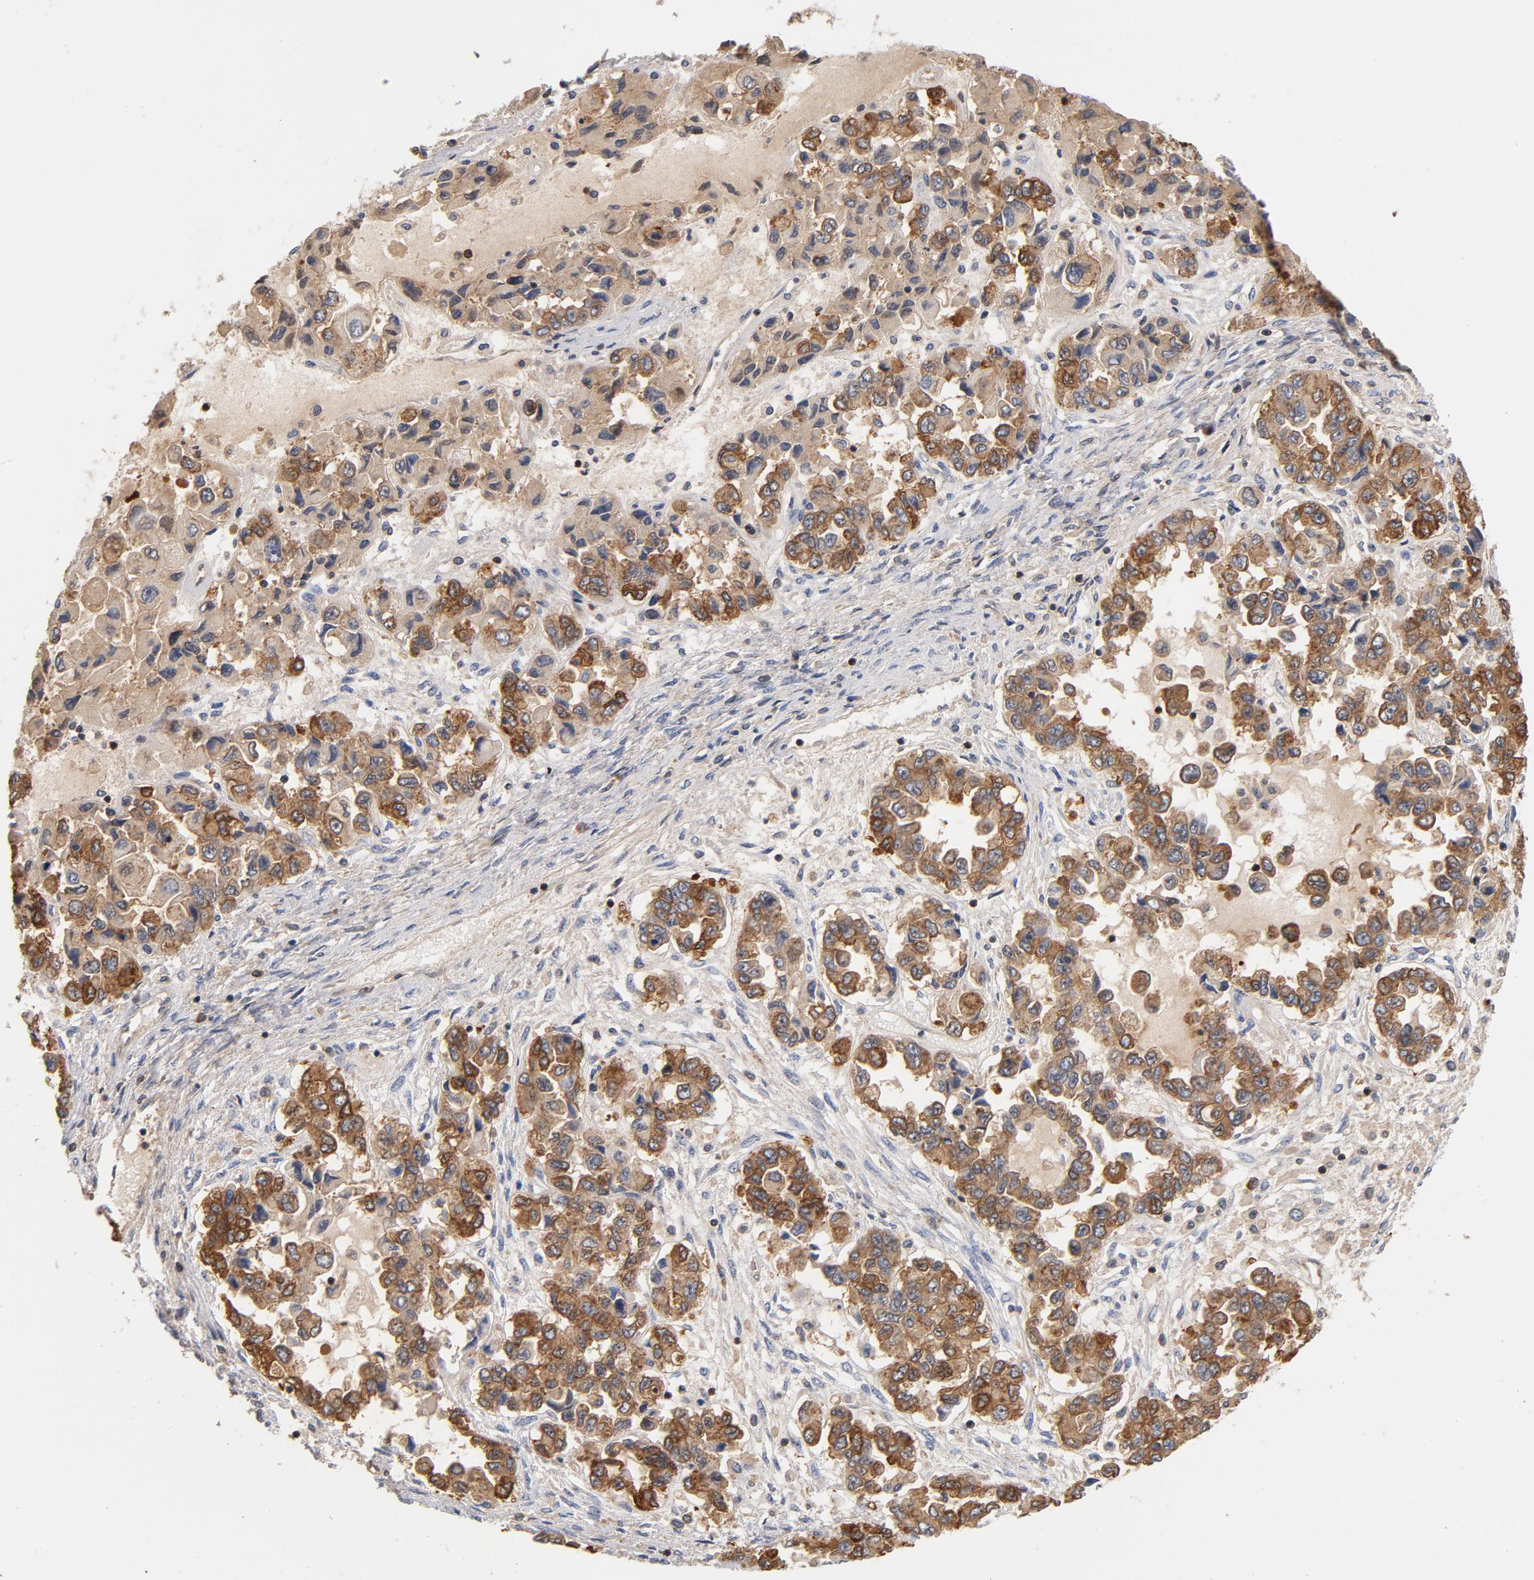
{"staining": {"intensity": "moderate", "quantity": ">75%", "location": "cytoplasmic/membranous"}, "tissue": "ovarian cancer", "cell_type": "Tumor cells", "image_type": "cancer", "snomed": [{"axis": "morphology", "description": "Cystadenocarcinoma, serous, NOS"}, {"axis": "topography", "description": "Ovary"}], "caption": "Tumor cells reveal moderate cytoplasmic/membranous staining in approximately >75% of cells in ovarian cancer (serous cystadenocarcinoma).", "gene": "EZR", "patient": {"sex": "female", "age": 84}}